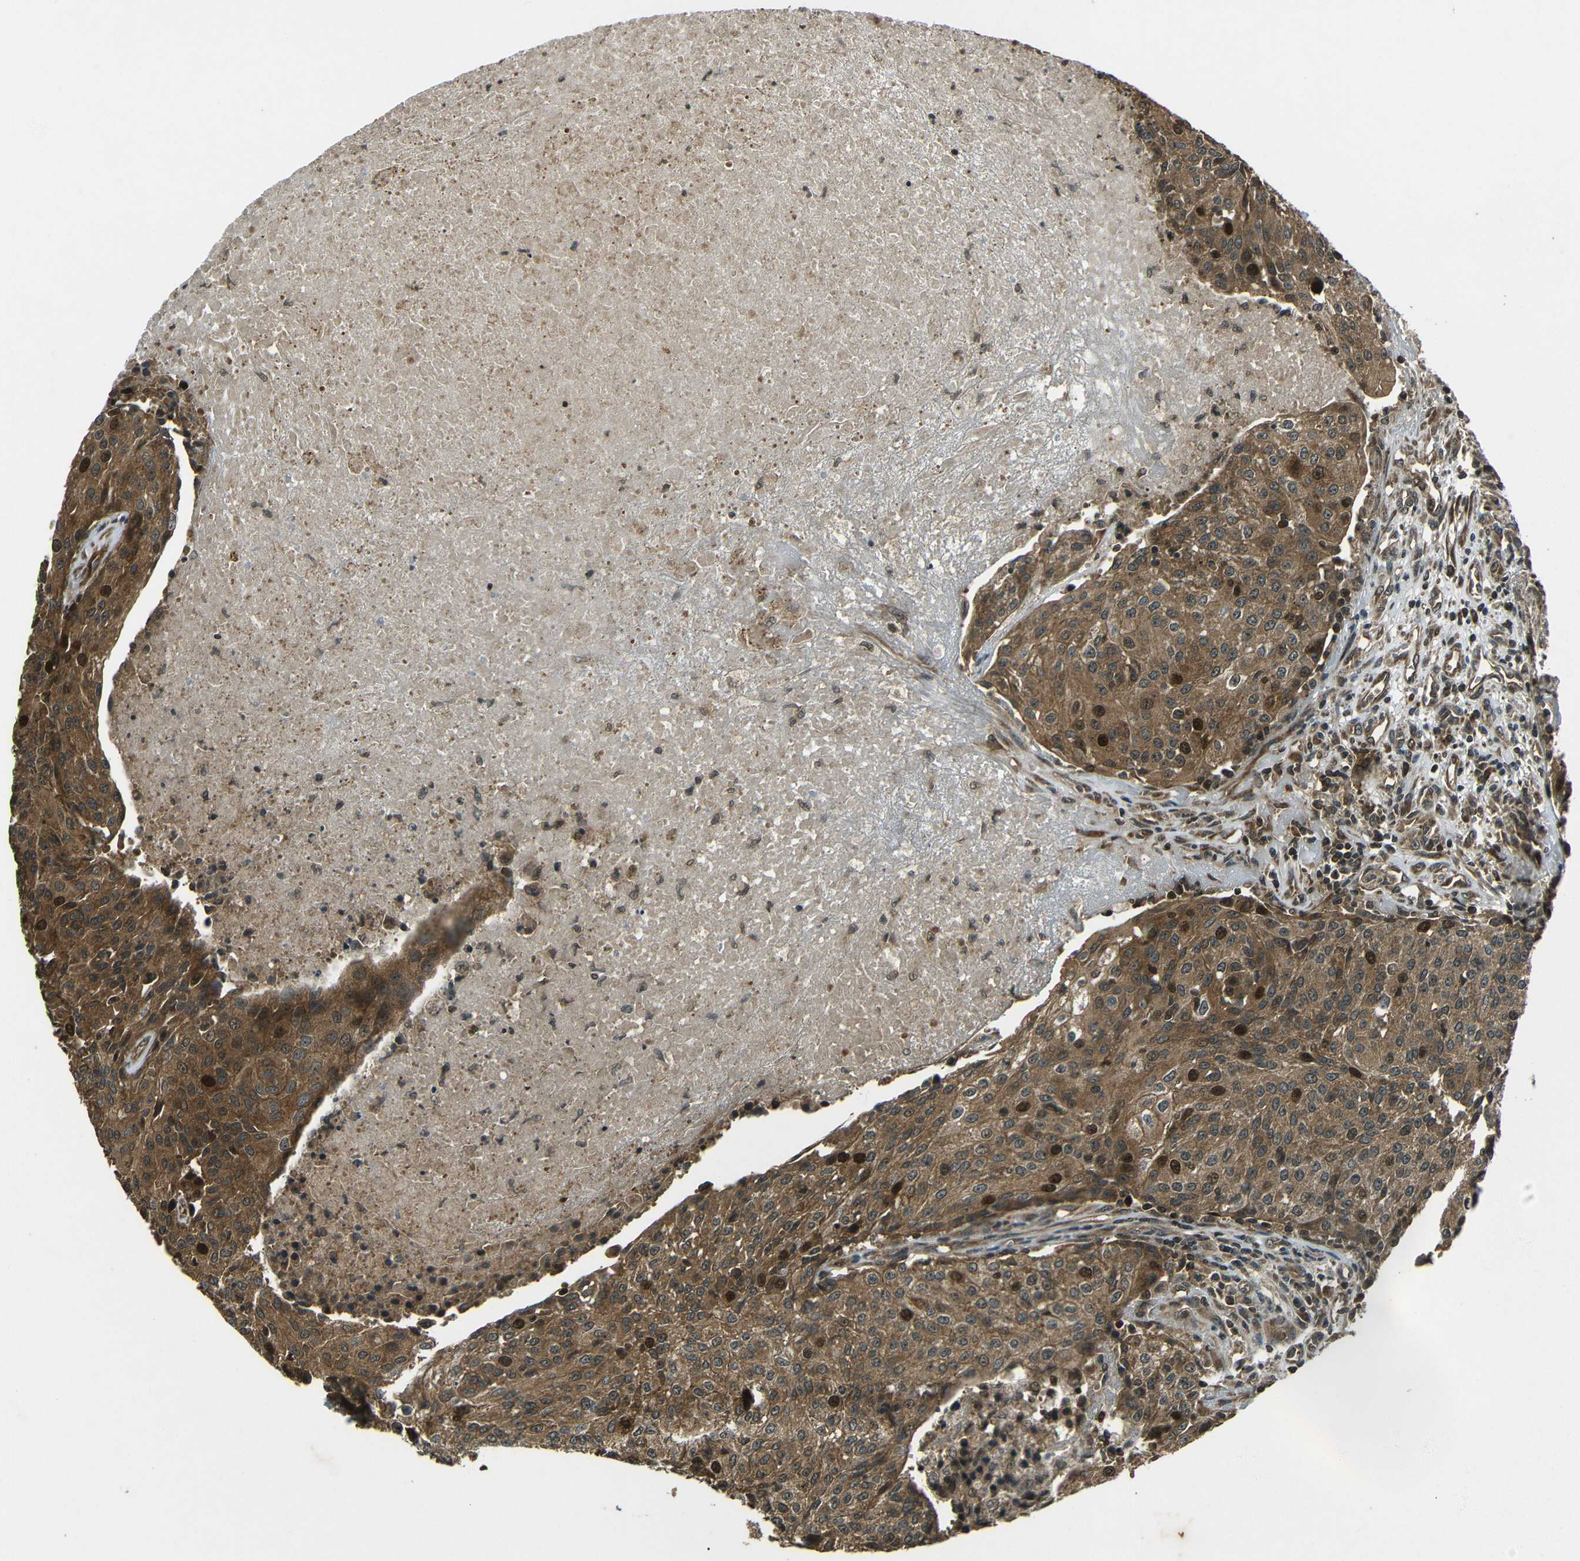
{"staining": {"intensity": "strong", "quantity": "<25%", "location": "cytoplasmic/membranous,nuclear"}, "tissue": "urothelial cancer", "cell_type": "Tumor cells", "image_type": "cancer", "snomed": [{"axis": "morphology", "description": "Urothelial carcinoma, High grade"}, {"axis": "topography", "description": "Urinary bladder"}], "caption": "An image of human urothelial cancer stained for a protein shows strong cytoplasmic/membranous and nuclear brown staining in tumor cells.", "gene": "PLK2", "patient": {"sex": "female", "age": 85}}